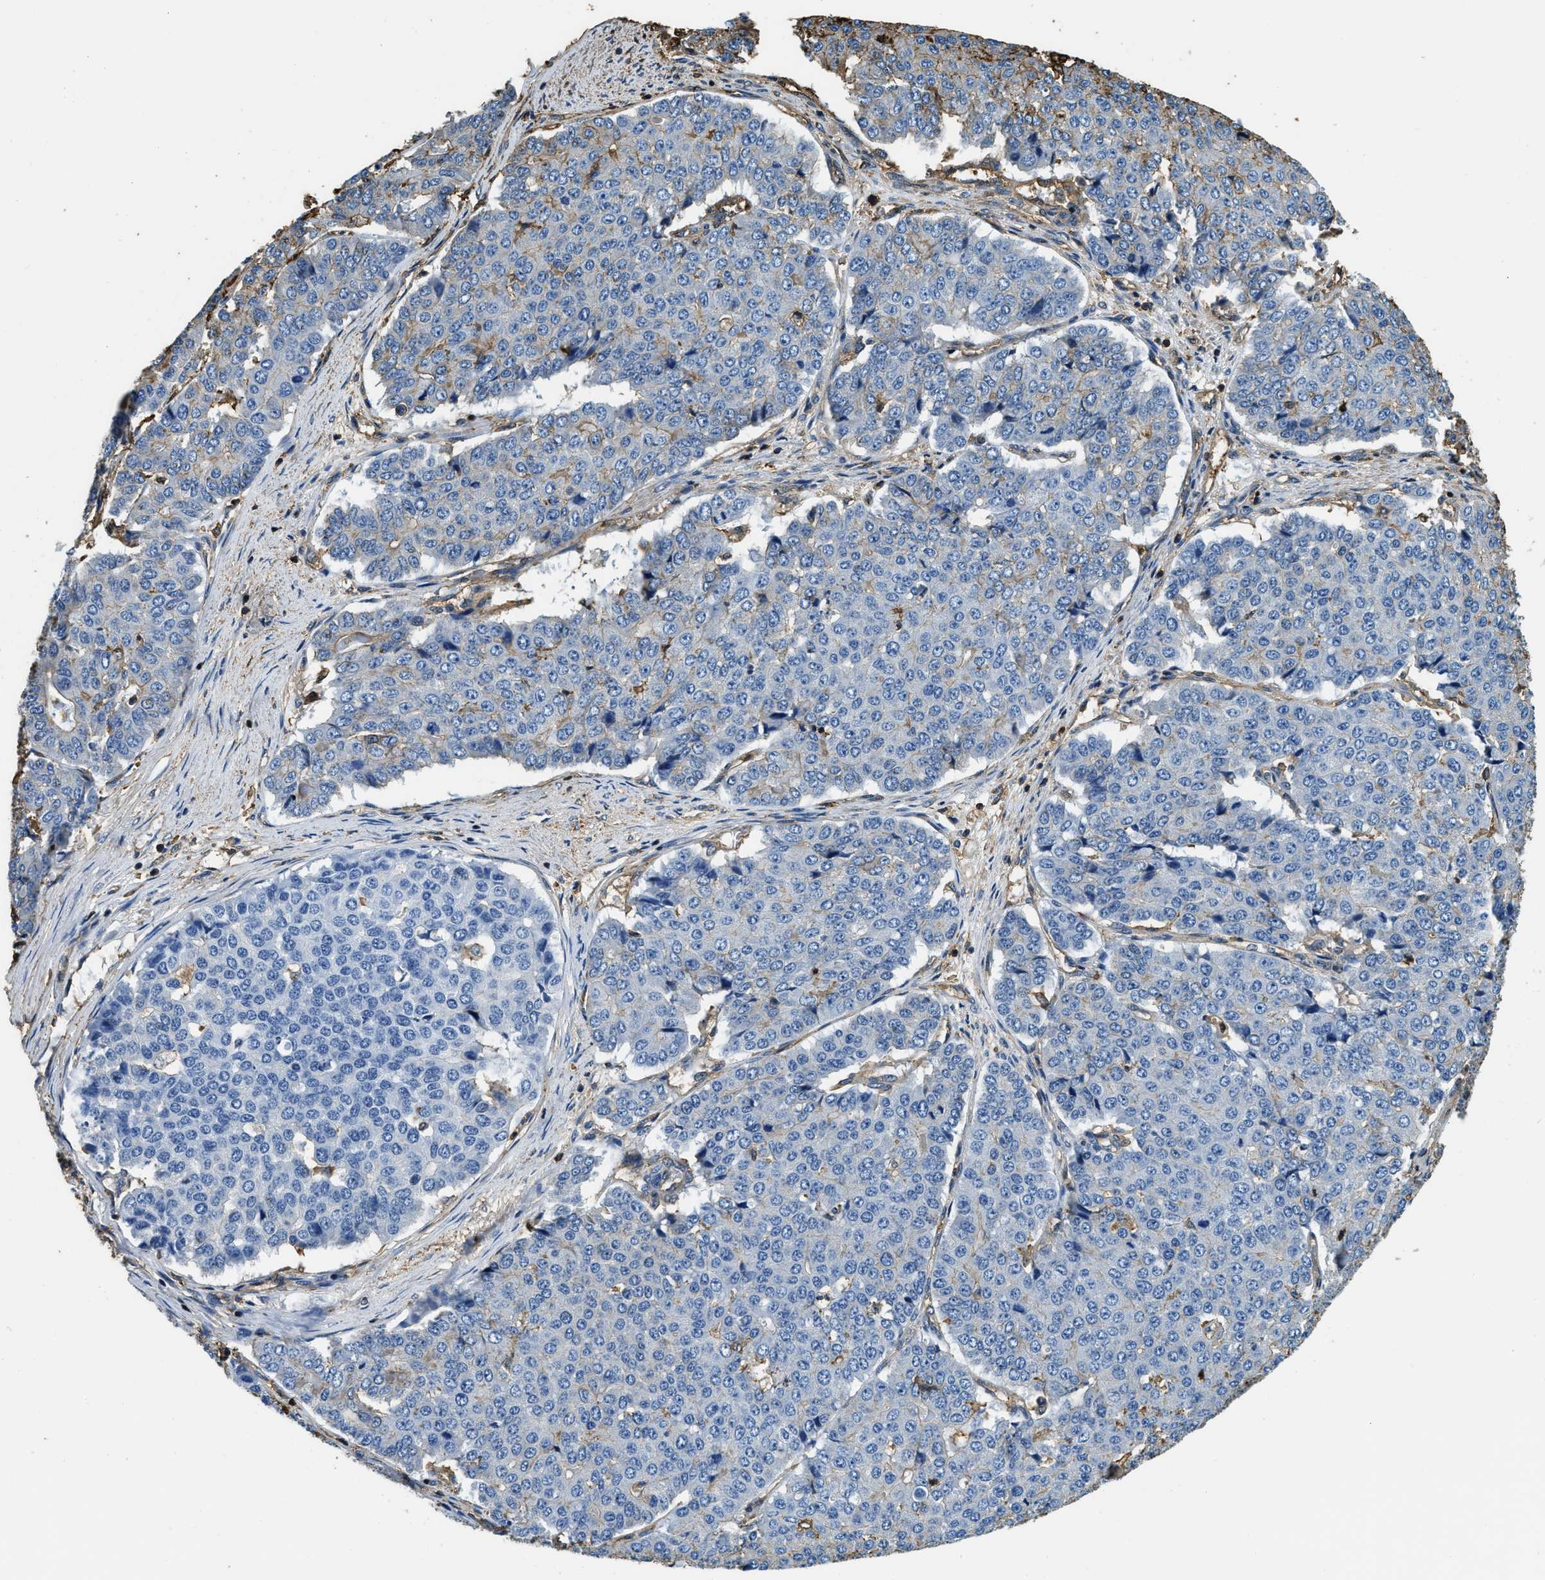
{"staining": {"intensity": "negative", "quantity": "none", "location": "none"}, "tissue": "pancreatic cancer", "cell_type": "Tumor cells", "image_type": "cancer", "snomed": [{"axis": "morphology", "description": "Adenocarcinoma, NOS"}, {"axis": "topography", "description": "Pancreas"}], "caption": "This is an immunohistochemistry (IHC) micrograph of pancreatic cancer. There is no positivity in tumor cells.", "gene": "ACCS", "patient": {"sex": "male", "age": 50}}